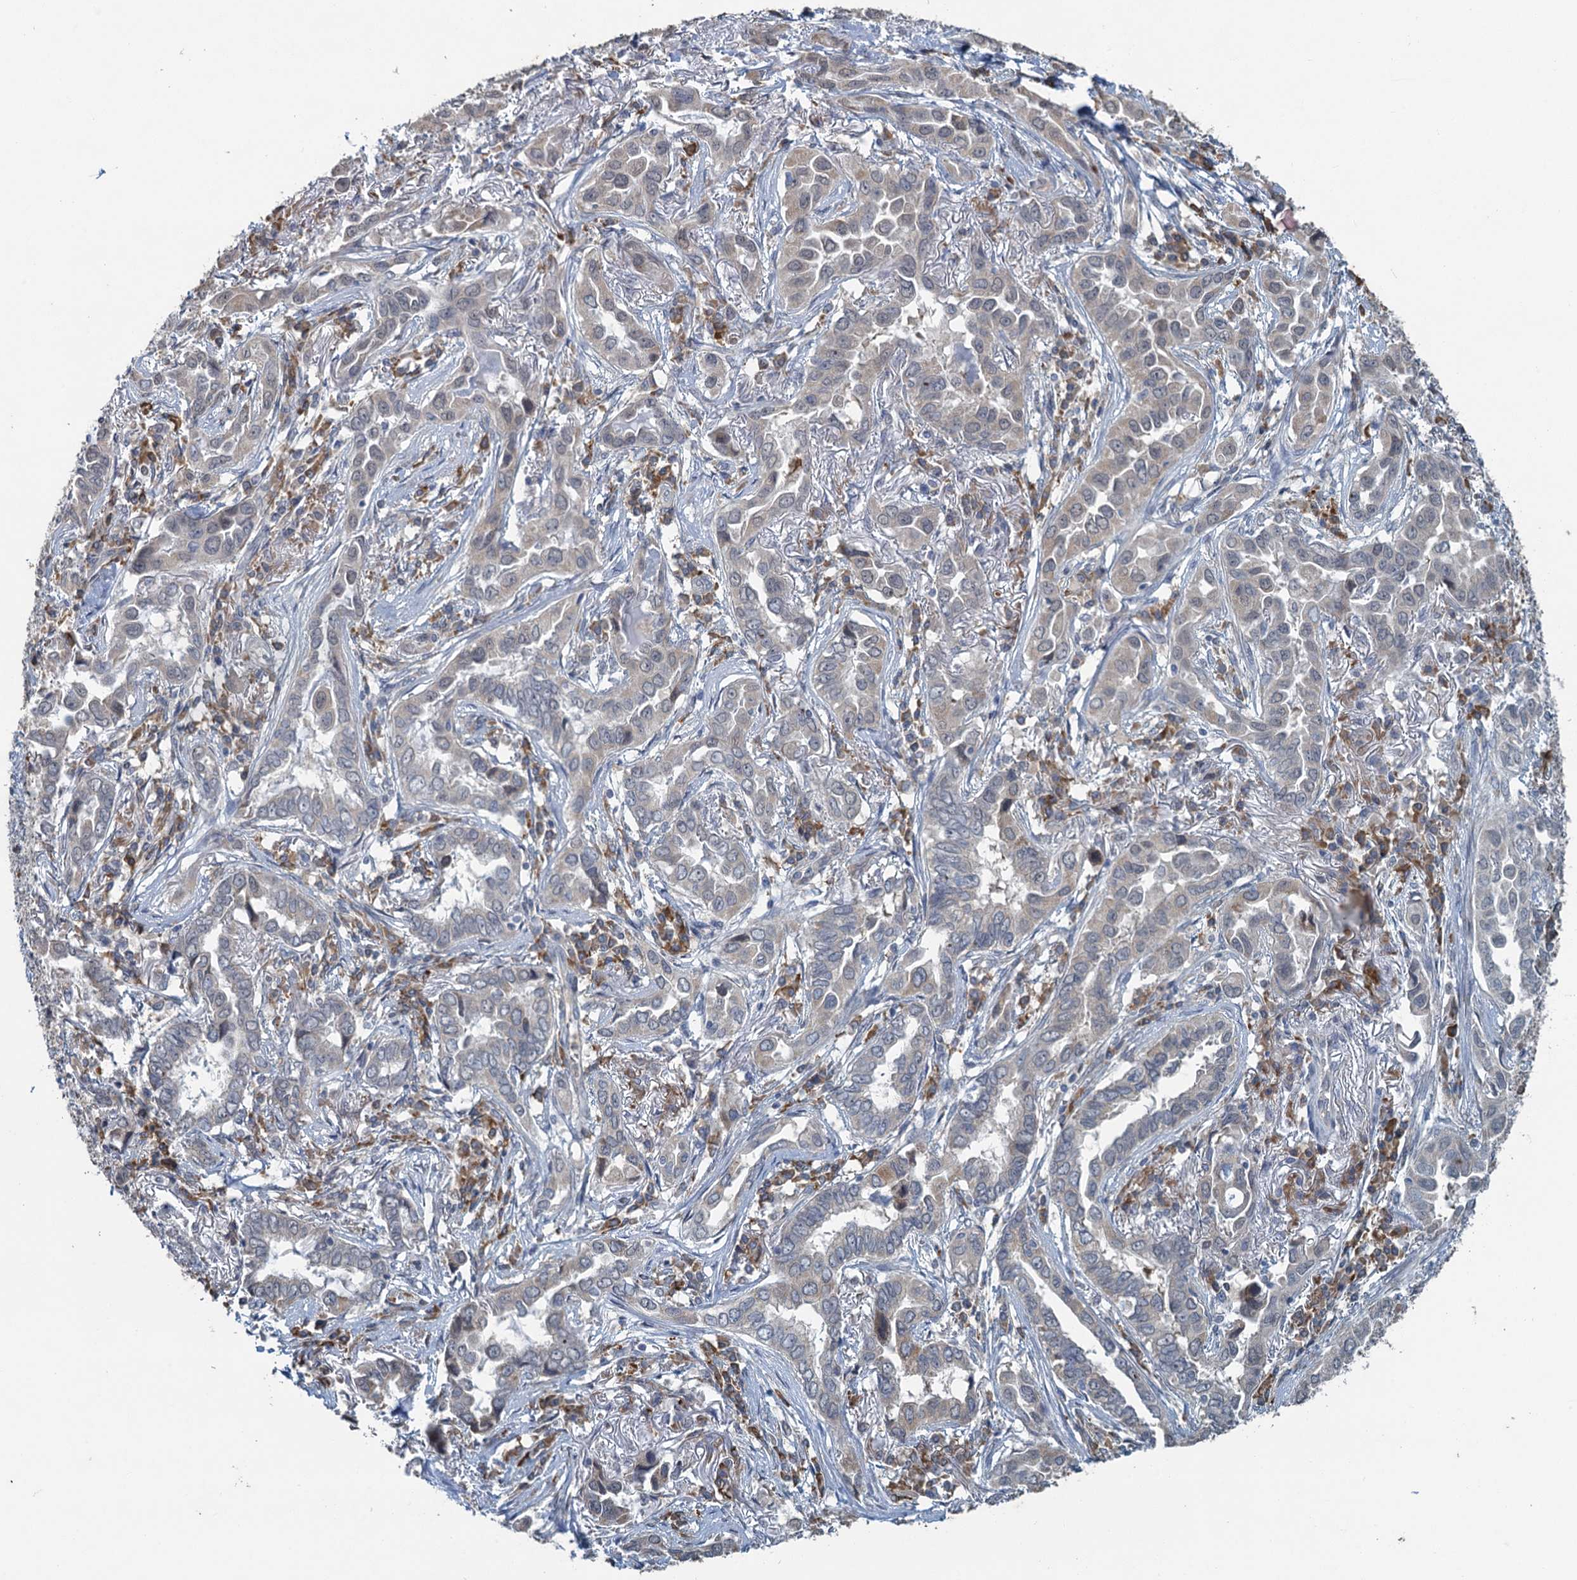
{"staining": {"intensity": "negative", "quantity": "none", "location": "none"}, "tissue": "lung cancer", "cell_type": "Tumor cells", "image_type": "cancer", "snomed": [{"axis": "morphology", "description": "Adenocarcinoma, NOS"}, {"axis": "topography", "description": "Lung"}], "caption": "Immunohistochemistry micrograph of lung adenocarcinoma stained for a protein (brown), which shows no staining in tumor cells.", "gene": "TEX35", "patient": {"sex": "female", "age": 76}}